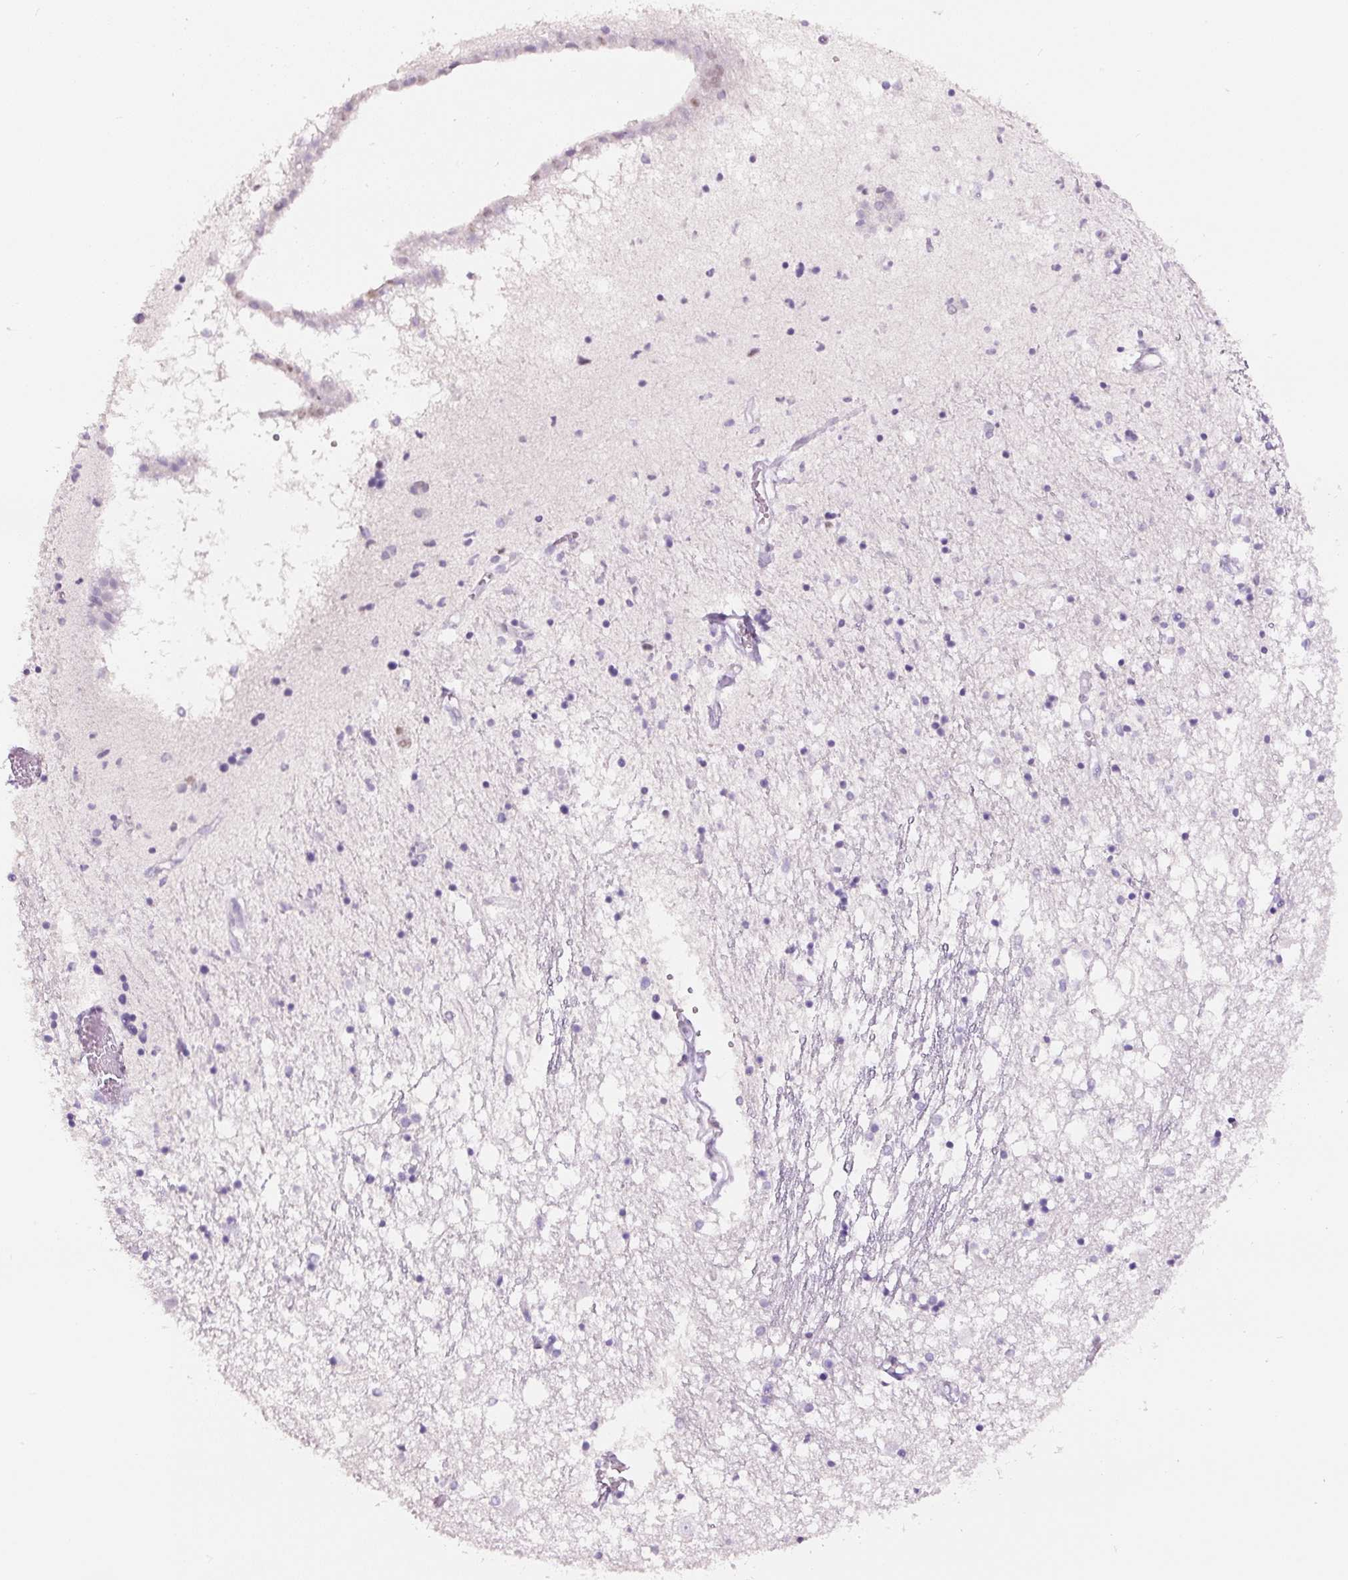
{"staining": {"intensity": "negative", "quantity": "none", "location": "none"}, "tissue": "caudate", "cell_type": "Glial cells", "image_type": "normal", "snomed": [{"axis": "morphology", "description": "Normal tissue, NOS"}, {"axis": "topography", "description": "Lateral ventricle wall"}], "caption": "Immunohistochemistry (IHC) of benign caudate exhibits no positivity in glial cells. (Immunohistochemistry, brightfield microscopy, high magnification).", "gene": "SIX1", "patient": {"sex": "male", "age": 70}}